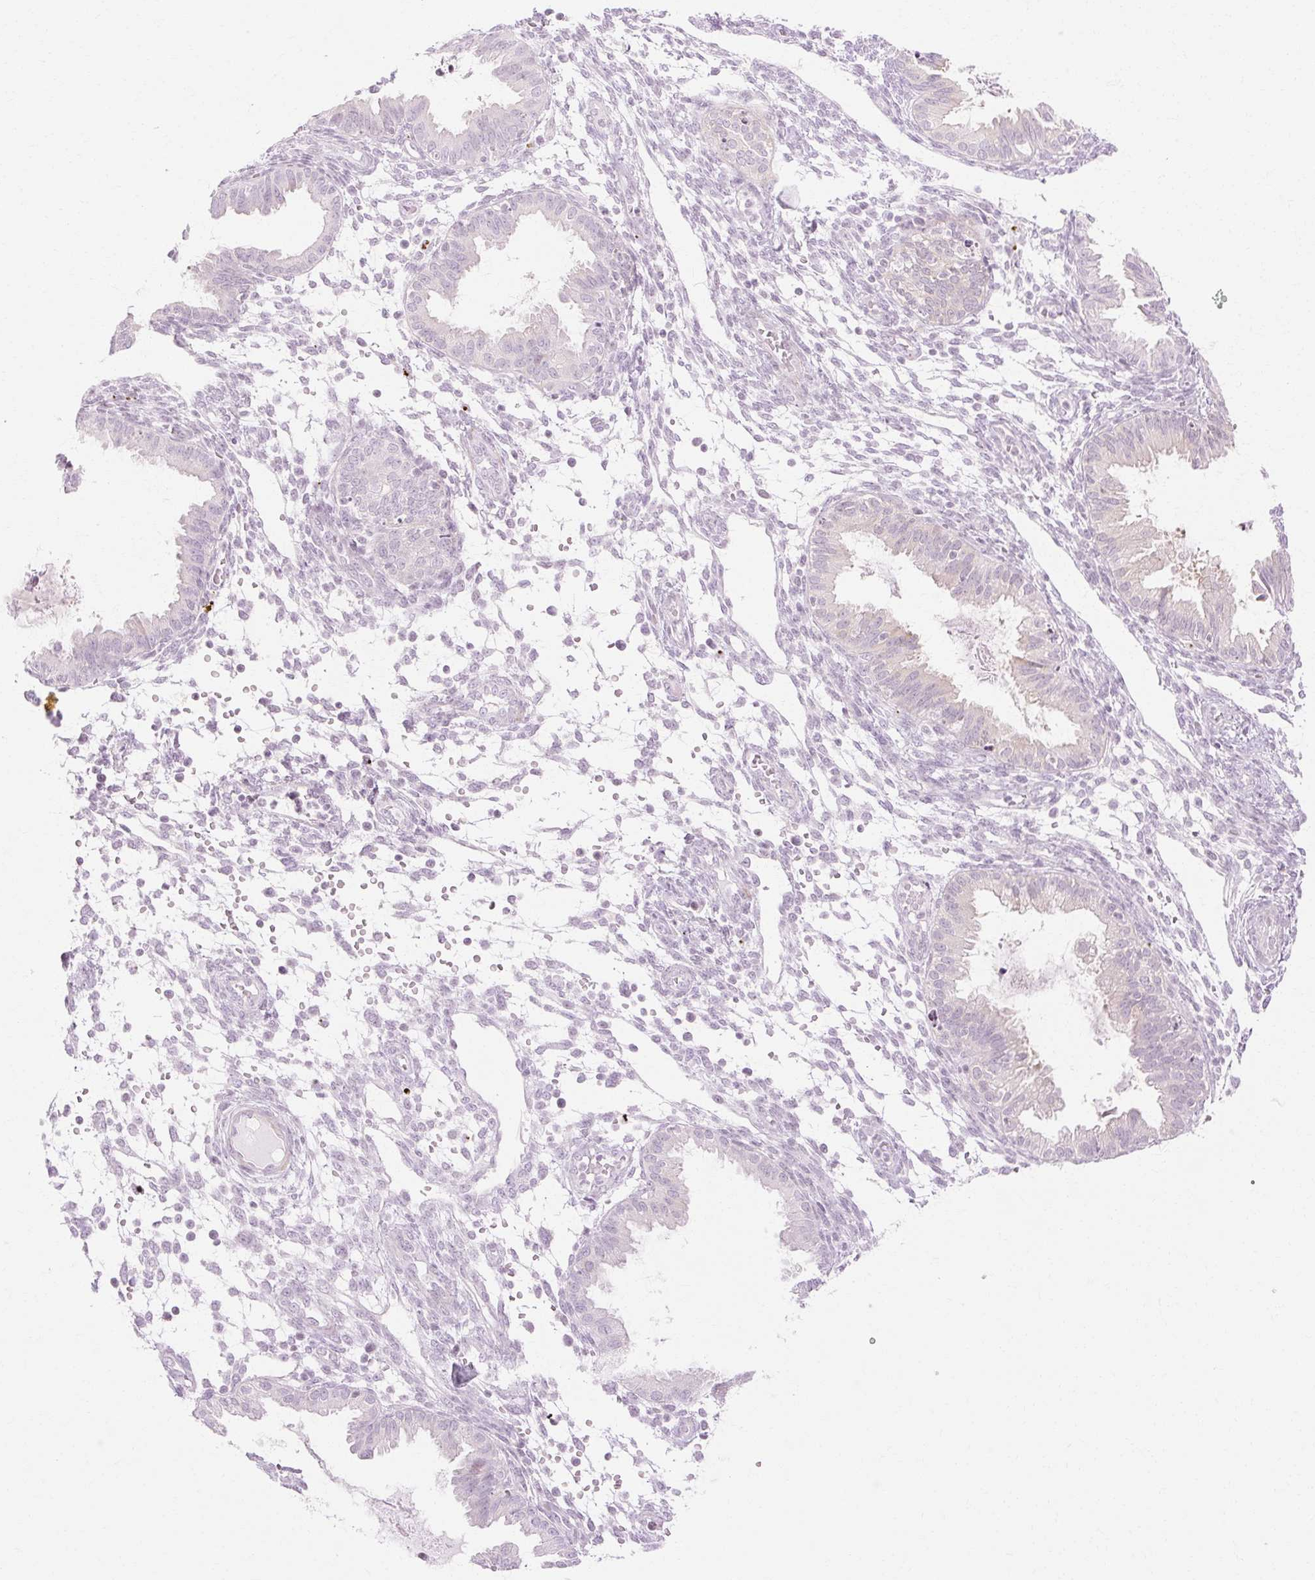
{"staining": {"intensity": "negative", "quantity": "none", "location": "none"}, "tissue": "endometrium", "cell_type": "Cells in endometrial stroma", "image_type": "normal", "snomed": [{"axis": "morphology", "description": "Normal tissue, NOS"}, {"axis": "topography", "description": "Endometrium"}], "caption": "This histopathology image is of normal endometrium stained with immunohistochemistry to label a protein in brown with the nuclei are counter-stained blue. There is no expression in cells in endometrial stroma. (DAB (3,3'-diaminobenzidine) IHC, high magnification).", "gene": "C3orf49", "patient": {"sex": "female", "age": 33}}